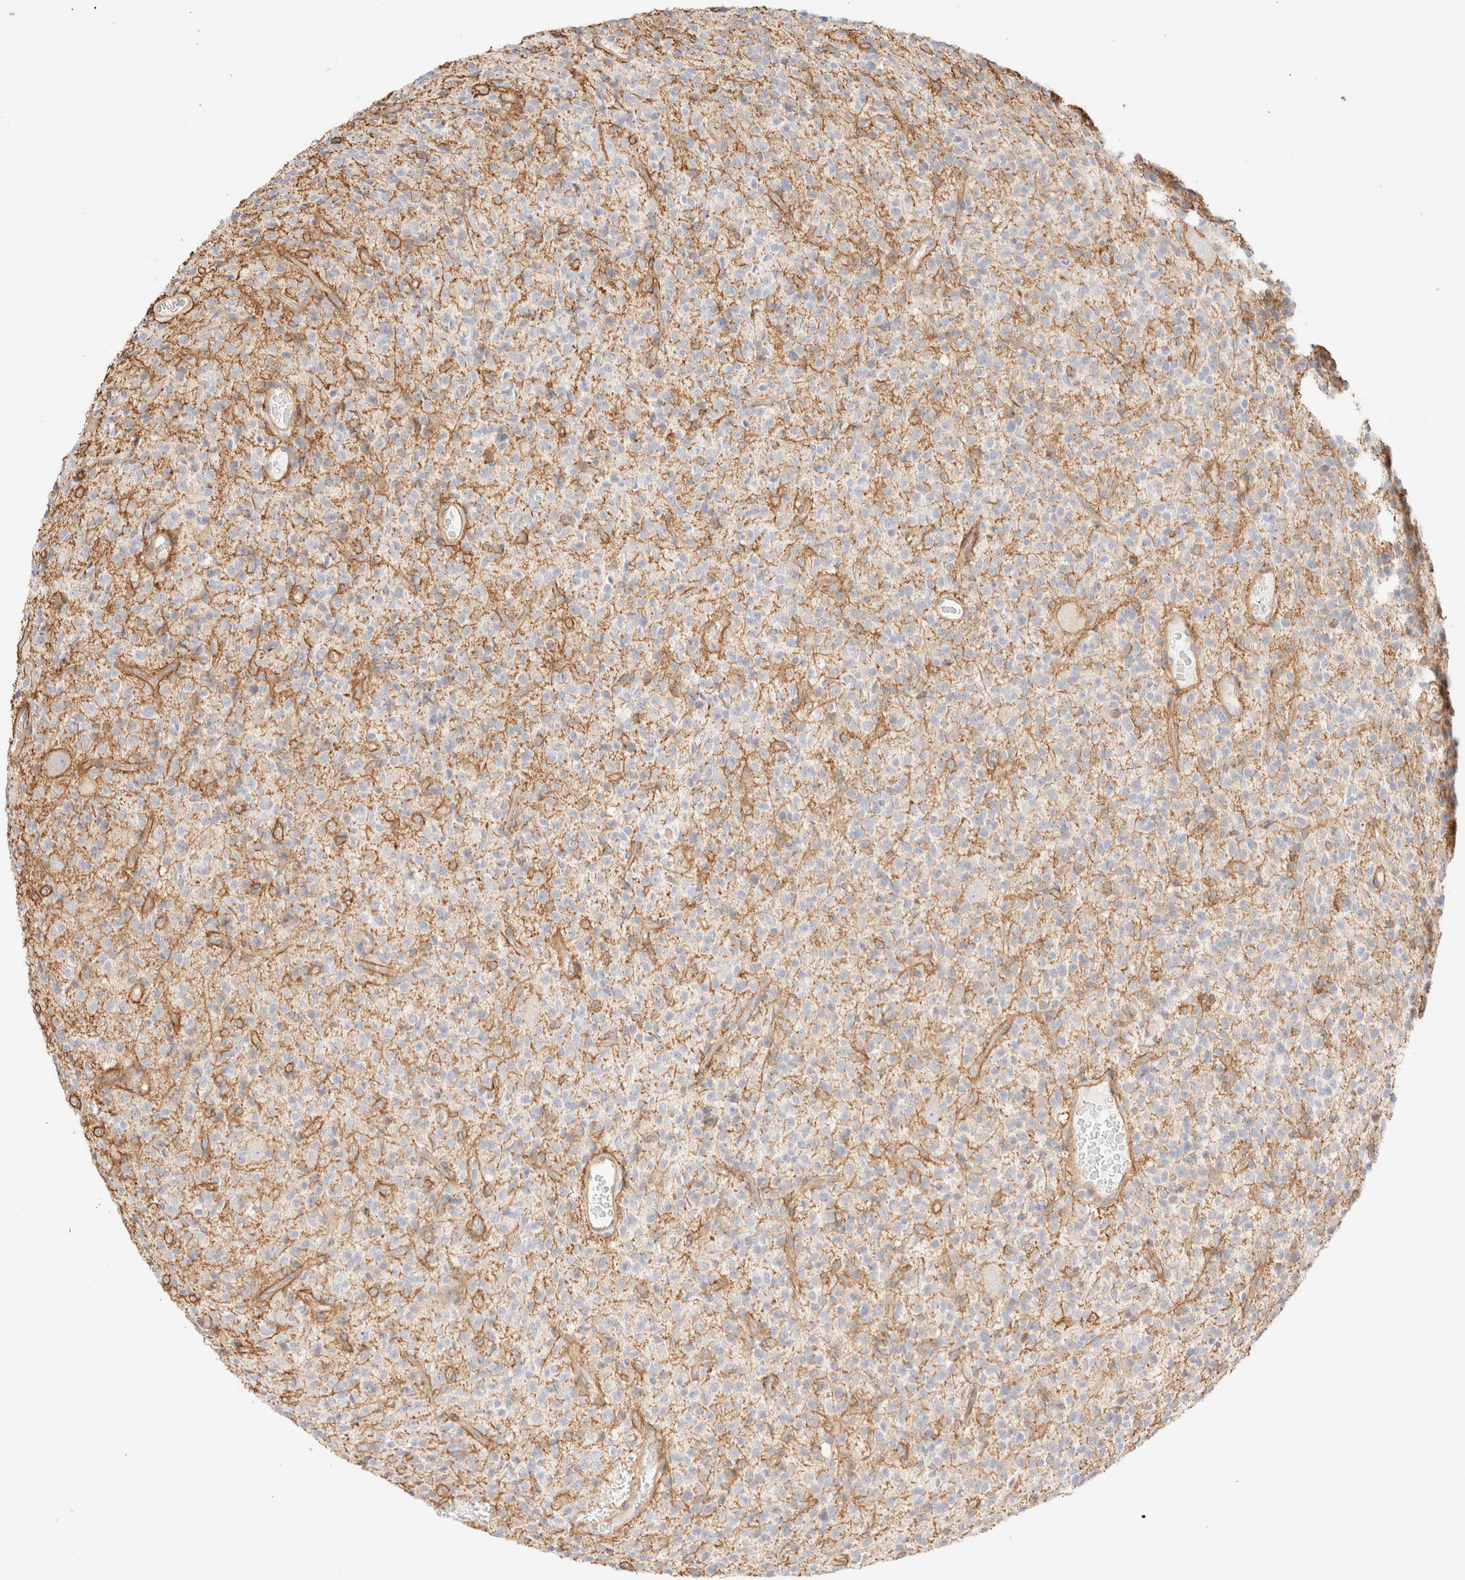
{"staining": {"intensity": "negative", "quantity": "none", "location": "none"}, "tissue": "glioma", "cell_type": "Tumor cells", "image_type": "cancer", "snomed": [{"axis": "morphology", "description": "Glioma, malignant, High grade"}, {"axis": "topography", "description": "Brain"}], "caption": "There is no significant positivity in tumor cells of malignant glioma (high-grade).", "gene": "NIBAN2", "patient": {"sex": "male", "age": 34}}